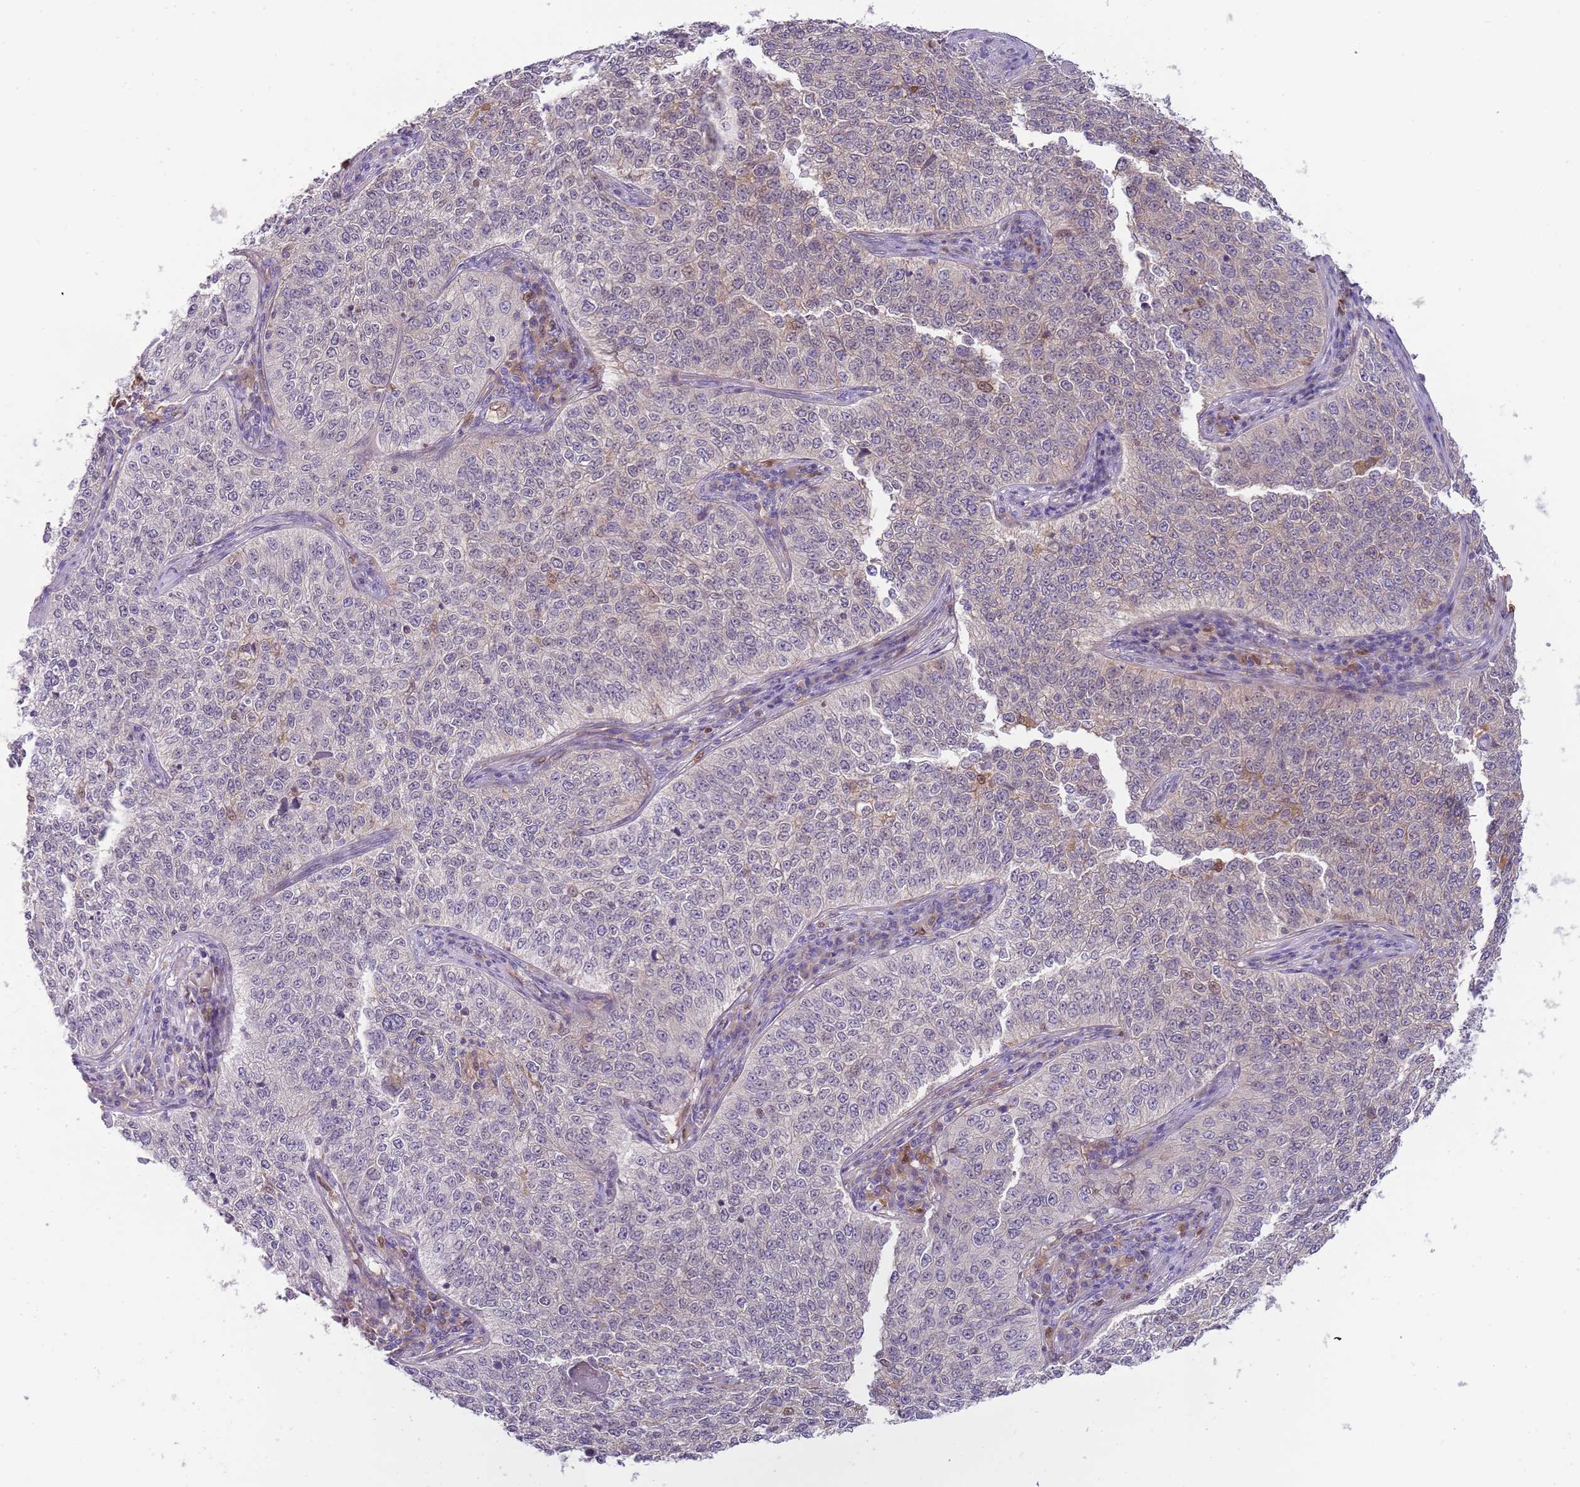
{"staining": {"intensity": "negative", "quantity": "none", "location": "none"}, "tissue": "cervical cancer", "cell_type": "Tumor cells", "image_type": "cancer", "snomed": [{"axis": "morphology", "description": "Squamous cell carcinoma, NOS"}, {"axis": "topography", "description": "Cervix"}], "caption": "Cervical cancer was stained to show a protein in brown. There is no significant expression in tumor cells.", "gene": "DIPK1C", "patient": {"sex": "female", "age": 35}}